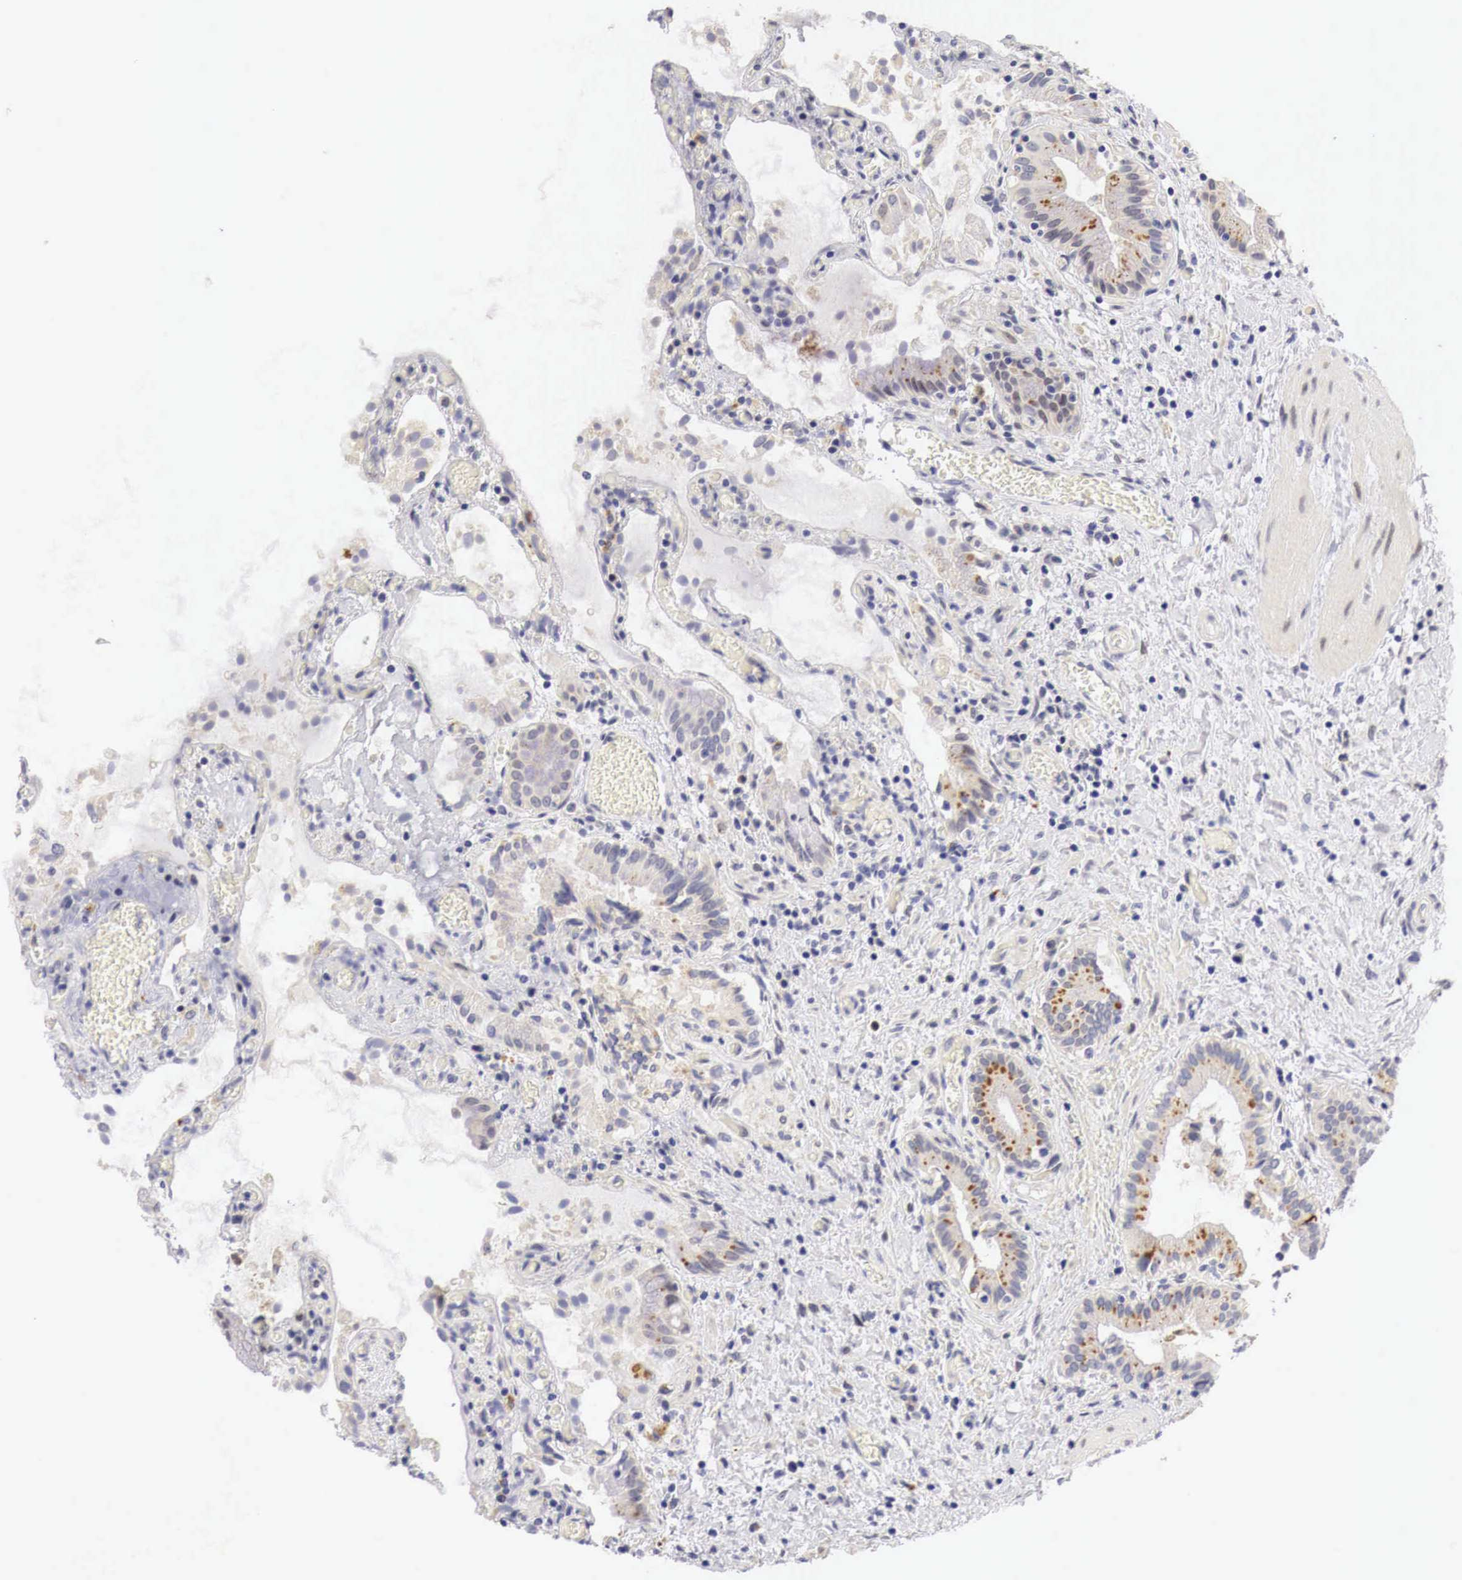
{"staining": {"intensity": "strong", "quantity": "<25%", "location": "cytoplasmic/membranous"}, "tissue": "gallbladder", "cell_type": "Glandular cells", "image_type": "normal", "snomed": [{"axis": "morphology", "description": "Normal tissue, NOS"}, {"axis": "topography", "description": "Gallbladder"}], "caption": "The immunohistochemical stain highlights strong cytoplasmic/membranous staining in glandular cells of normal gallbladder.", "gene": "CASP3", "patient": {"sex": "male", "age": 73}}